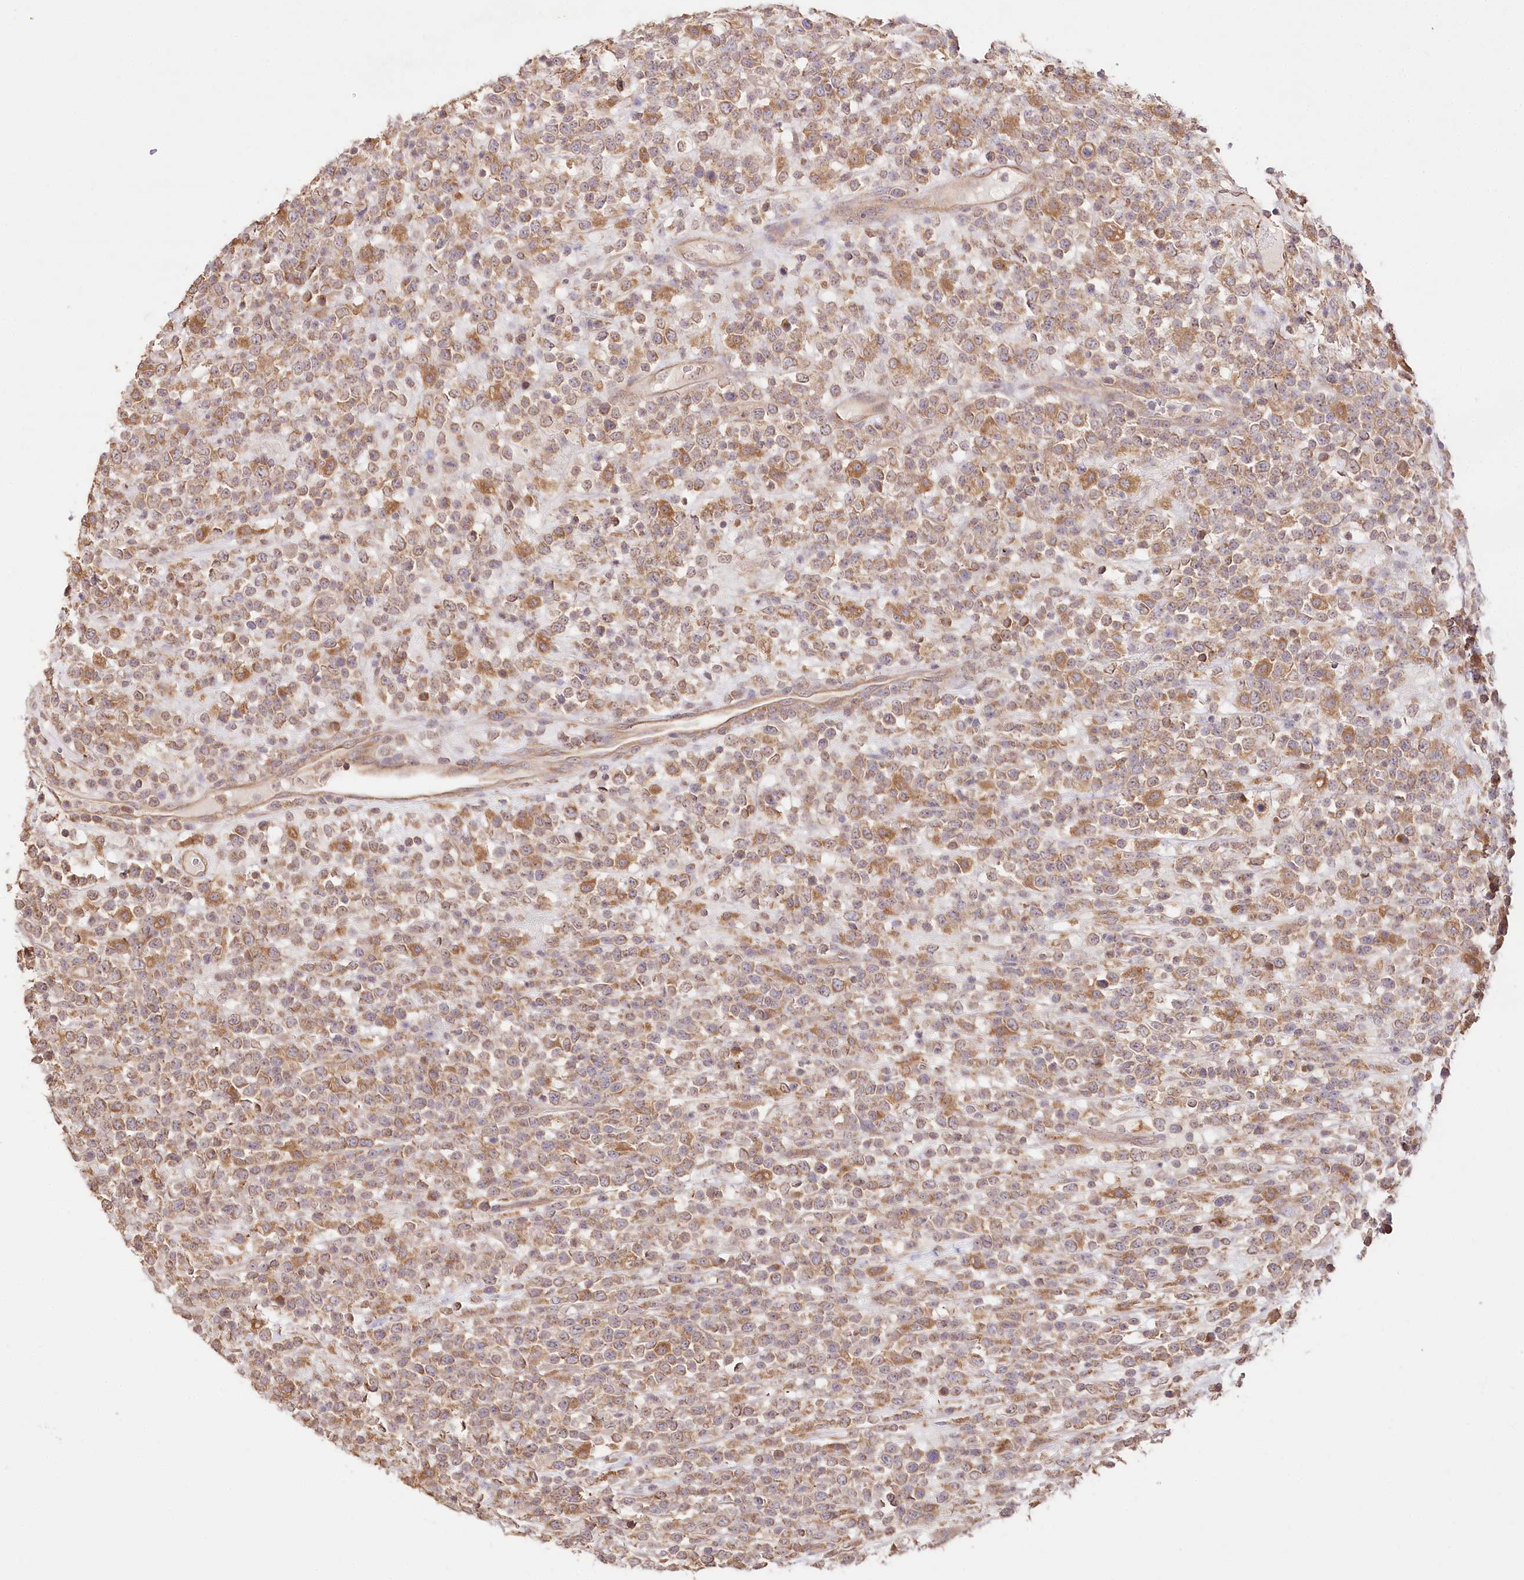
{"staining": {"intensity": "moderate", "quantity": ">75%", "location": "cytoplasmic/membranous"}, "tissue": "lymphoma", "cell_type": "Tumor cells", "image_type": "cancer", "snomed": [{"axis": "morphology", "description": "Malignant lymphoma, non-Hodgkin's type, High grade"}, {"axis": "topography", "description": "Colon"}], "caption": "Immunohistochemical staining of malignant lymphoma, non-Hodgkin's type (high-grade) exhibits medium levels of moderate cytoplasmic/membranous protein expression in approximately >75% of tumor cells.", "gene": "DMXL1", "patient": {"sex": "female", "age": 53}}